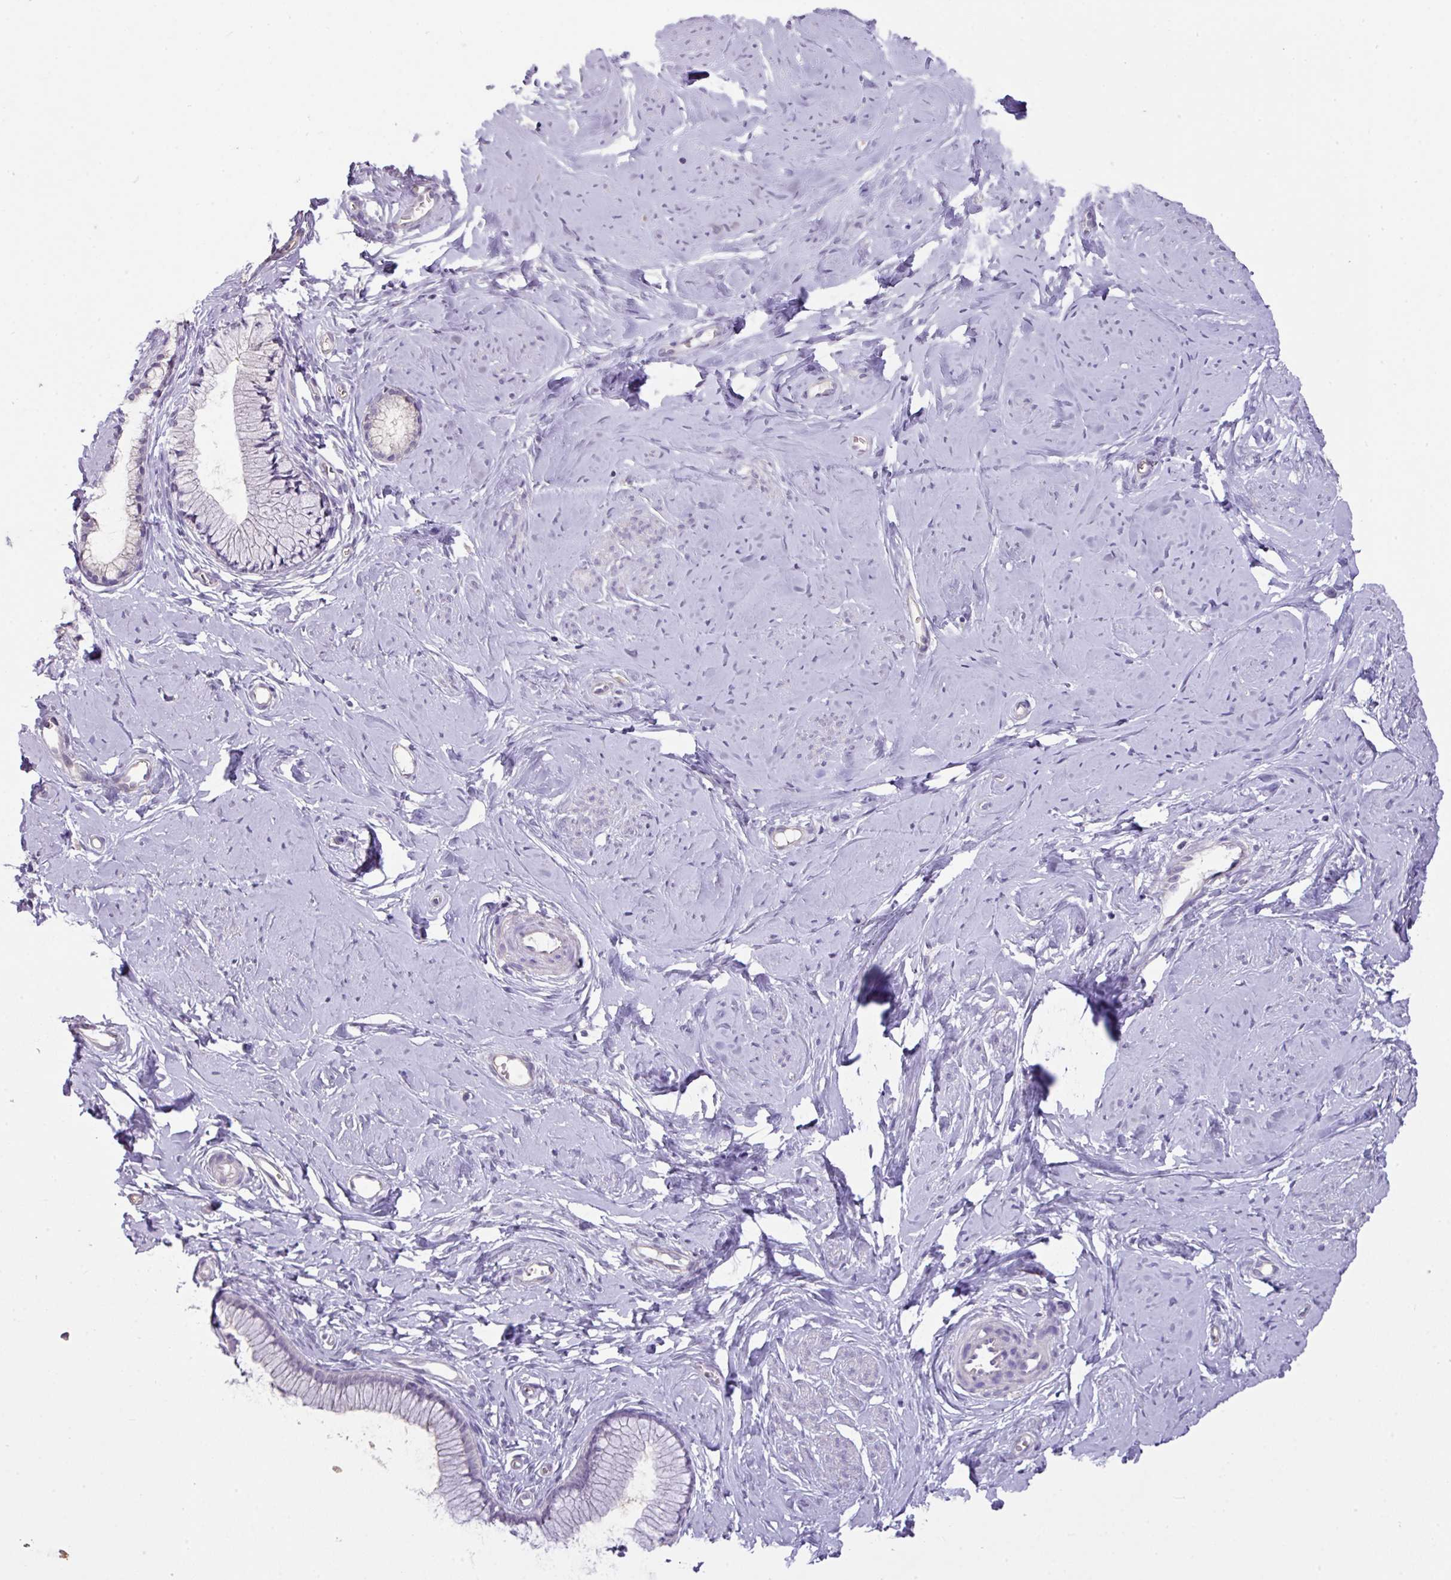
{"staining": {"intensity": "negative", "quantity": "none", "location": "none"}, "tissue": "cervix", "cell_type": "Glandular cells", "image_type": "normal", "snomed": [{"axis": "morphology", "description": "Normal tissue, NOS"}, {"axis": "topography", "description": "Cervix"}], "caption": "Immunohistochemistry micrograph of benign human cervix stained for a protein (brown), which exhibits no expression in glandular cells.", "gene": "PRADC1", "patient": {"sex": "female", "age": 40}}